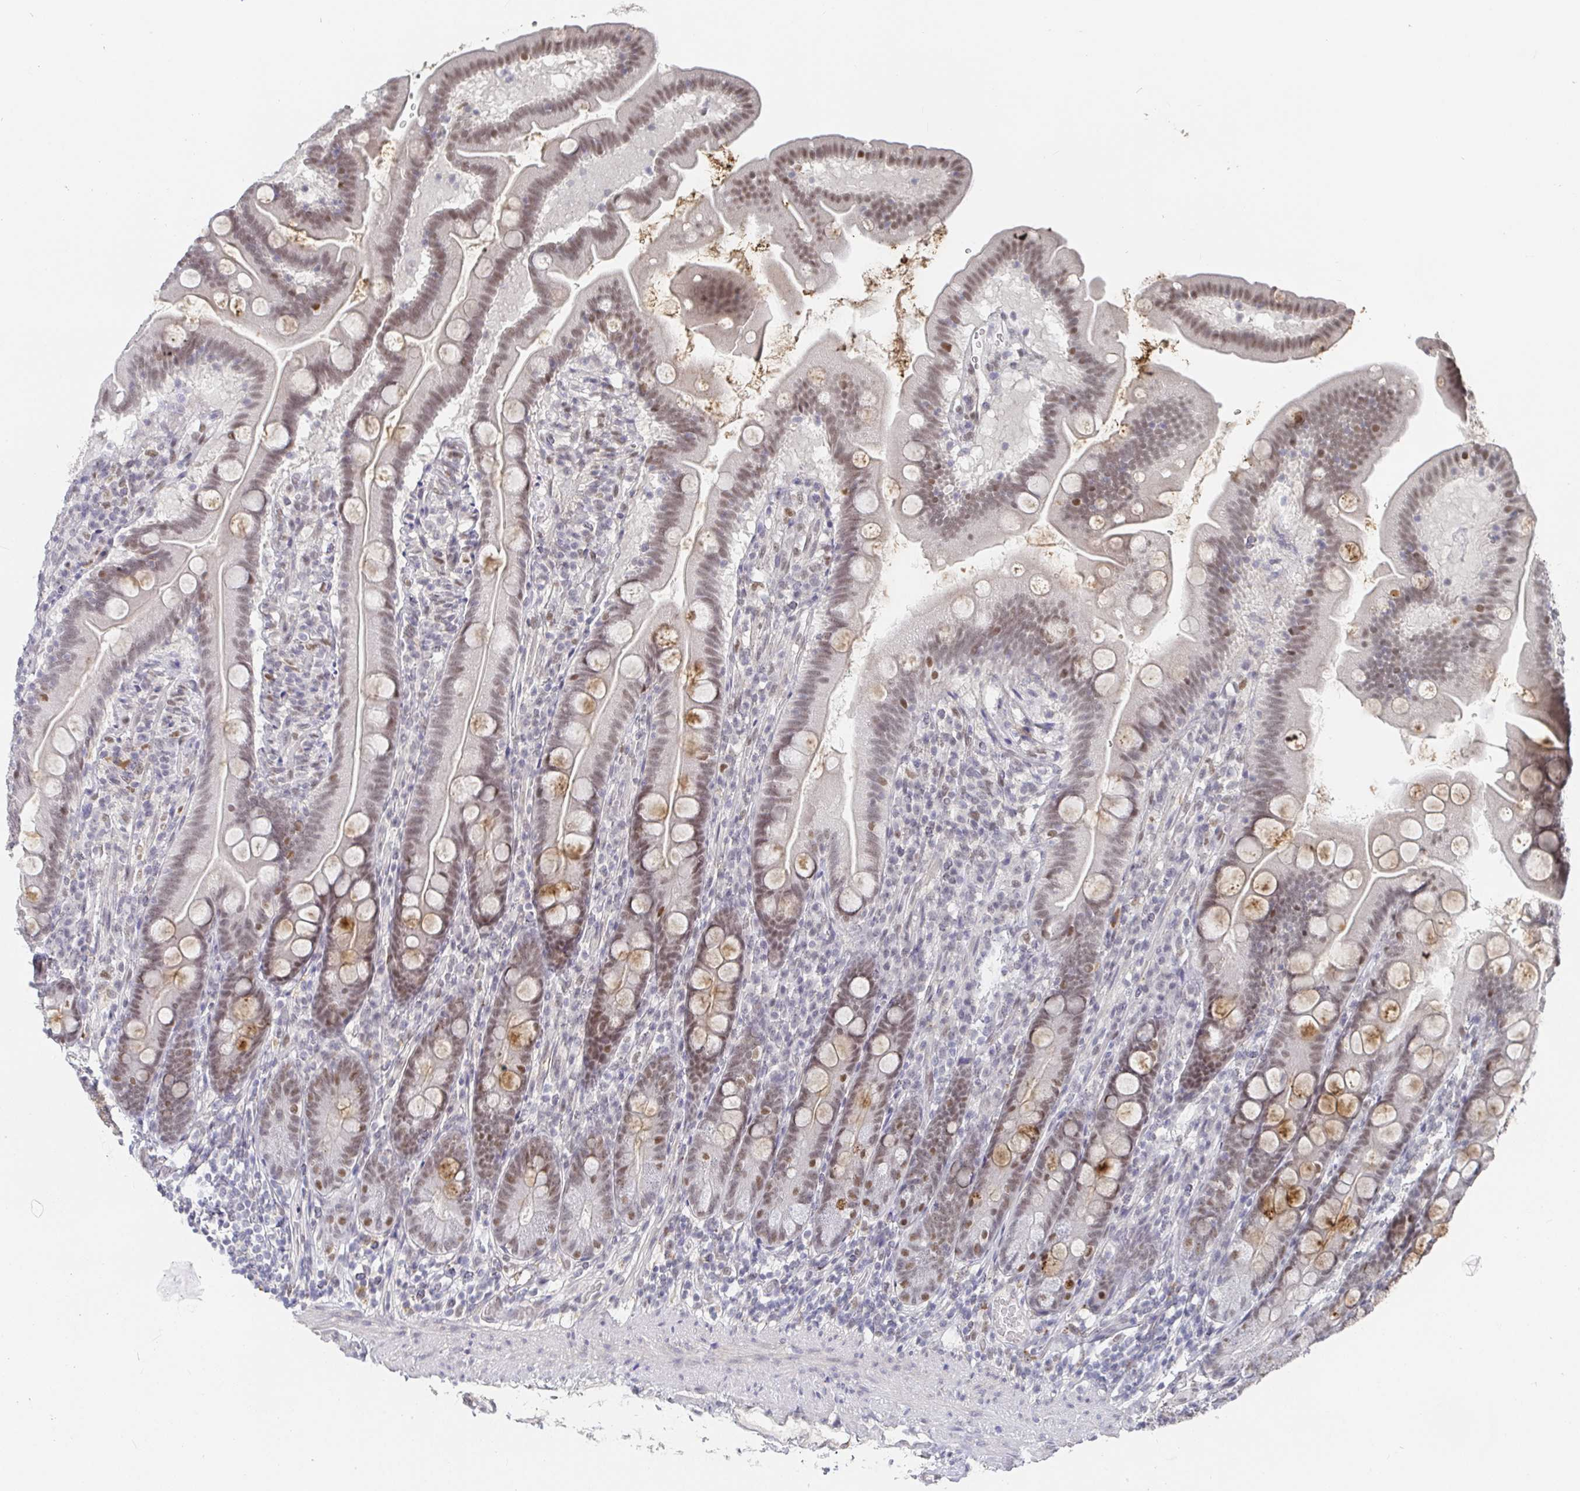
{"staining": {"intensity": "moderate", "quantity": "25%-75%", "location": "cytoplasmic/membranous,nuclear"}, "tissue": "duodenum", "cell_type": "Glandular cells", "image_type": "normal", "snomed": [{"axis": "morphology", "description": "Normal tissue, NOS"}, {"axis": "topography", "description": "Duodenum"}], "caption": "Duodenum stained with immunohistochemistry demonstrates moderate cytoplasmic/membranous,nuclear expression in about 25%-75% of glandular cells.", "gene": "RCOR1", "patient": {"sex": "female", "age": 67}}